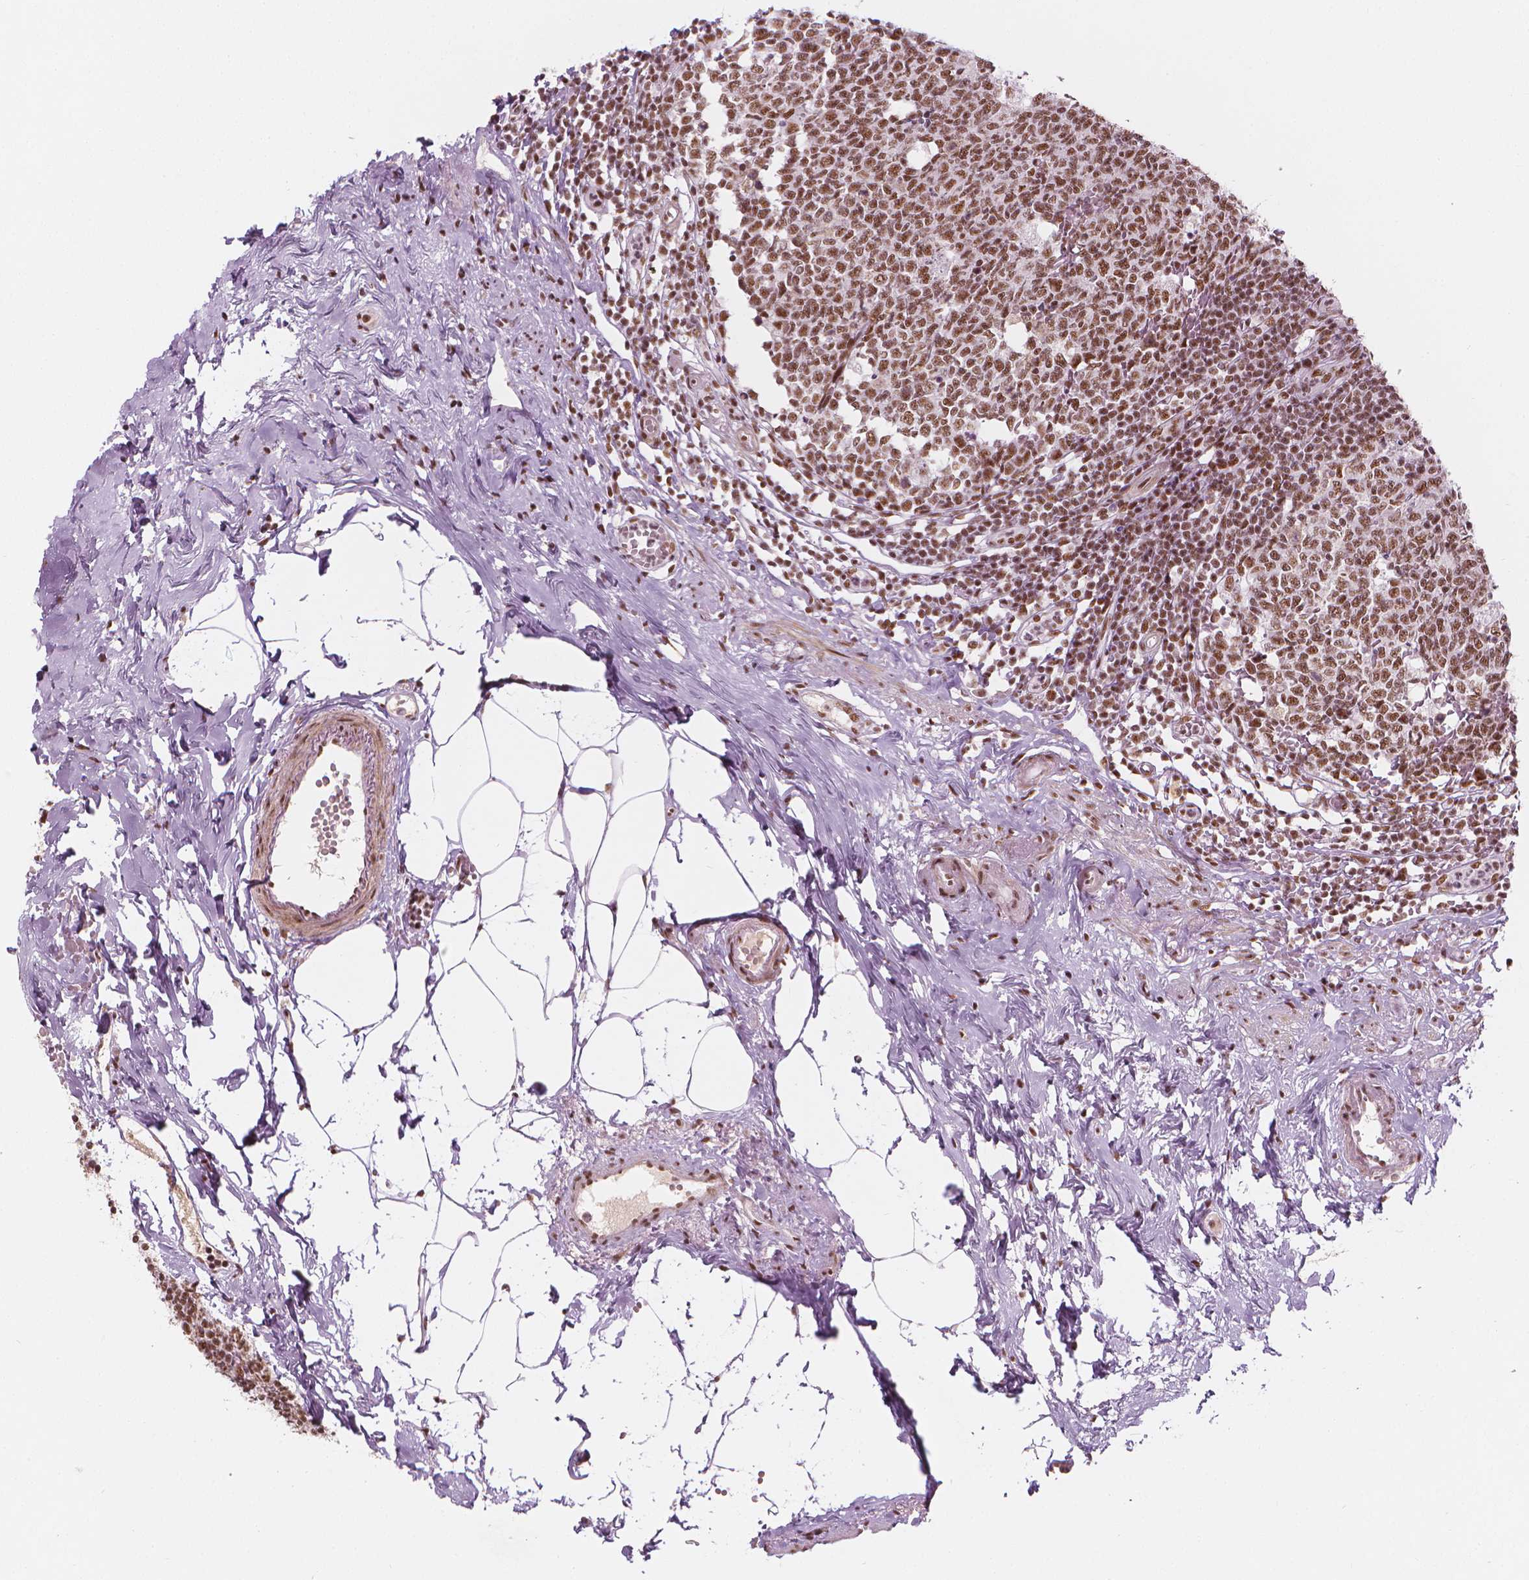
{"staining": {"intensity": "strong", "quantity": ">75%", "location": "nuclear"}, "tissue": "appendix", "cell_type": "Glandular cells", "image_type": "normal", "snomed": [{"axis": "morphology", "description": "Normal tissue, NOS"}, {"axis": "morphology", "description": "Carcinoma, endometroid"}, {"axis": "topography", "description": "Appendix"}, {"axis": "topography", "description": "Colon"}], "caption": "A histopathology image of appendix stained for a protein shows strong nuclear brown staining in glandular cells. Using DAB (3,3'-diaminobenzidine) (brown) and hematoxylin (blue) stains, captured at high magnification using brightfield microscopy.", "gene": "ELF2", "patient": {"sex": "female", "age": 60}}